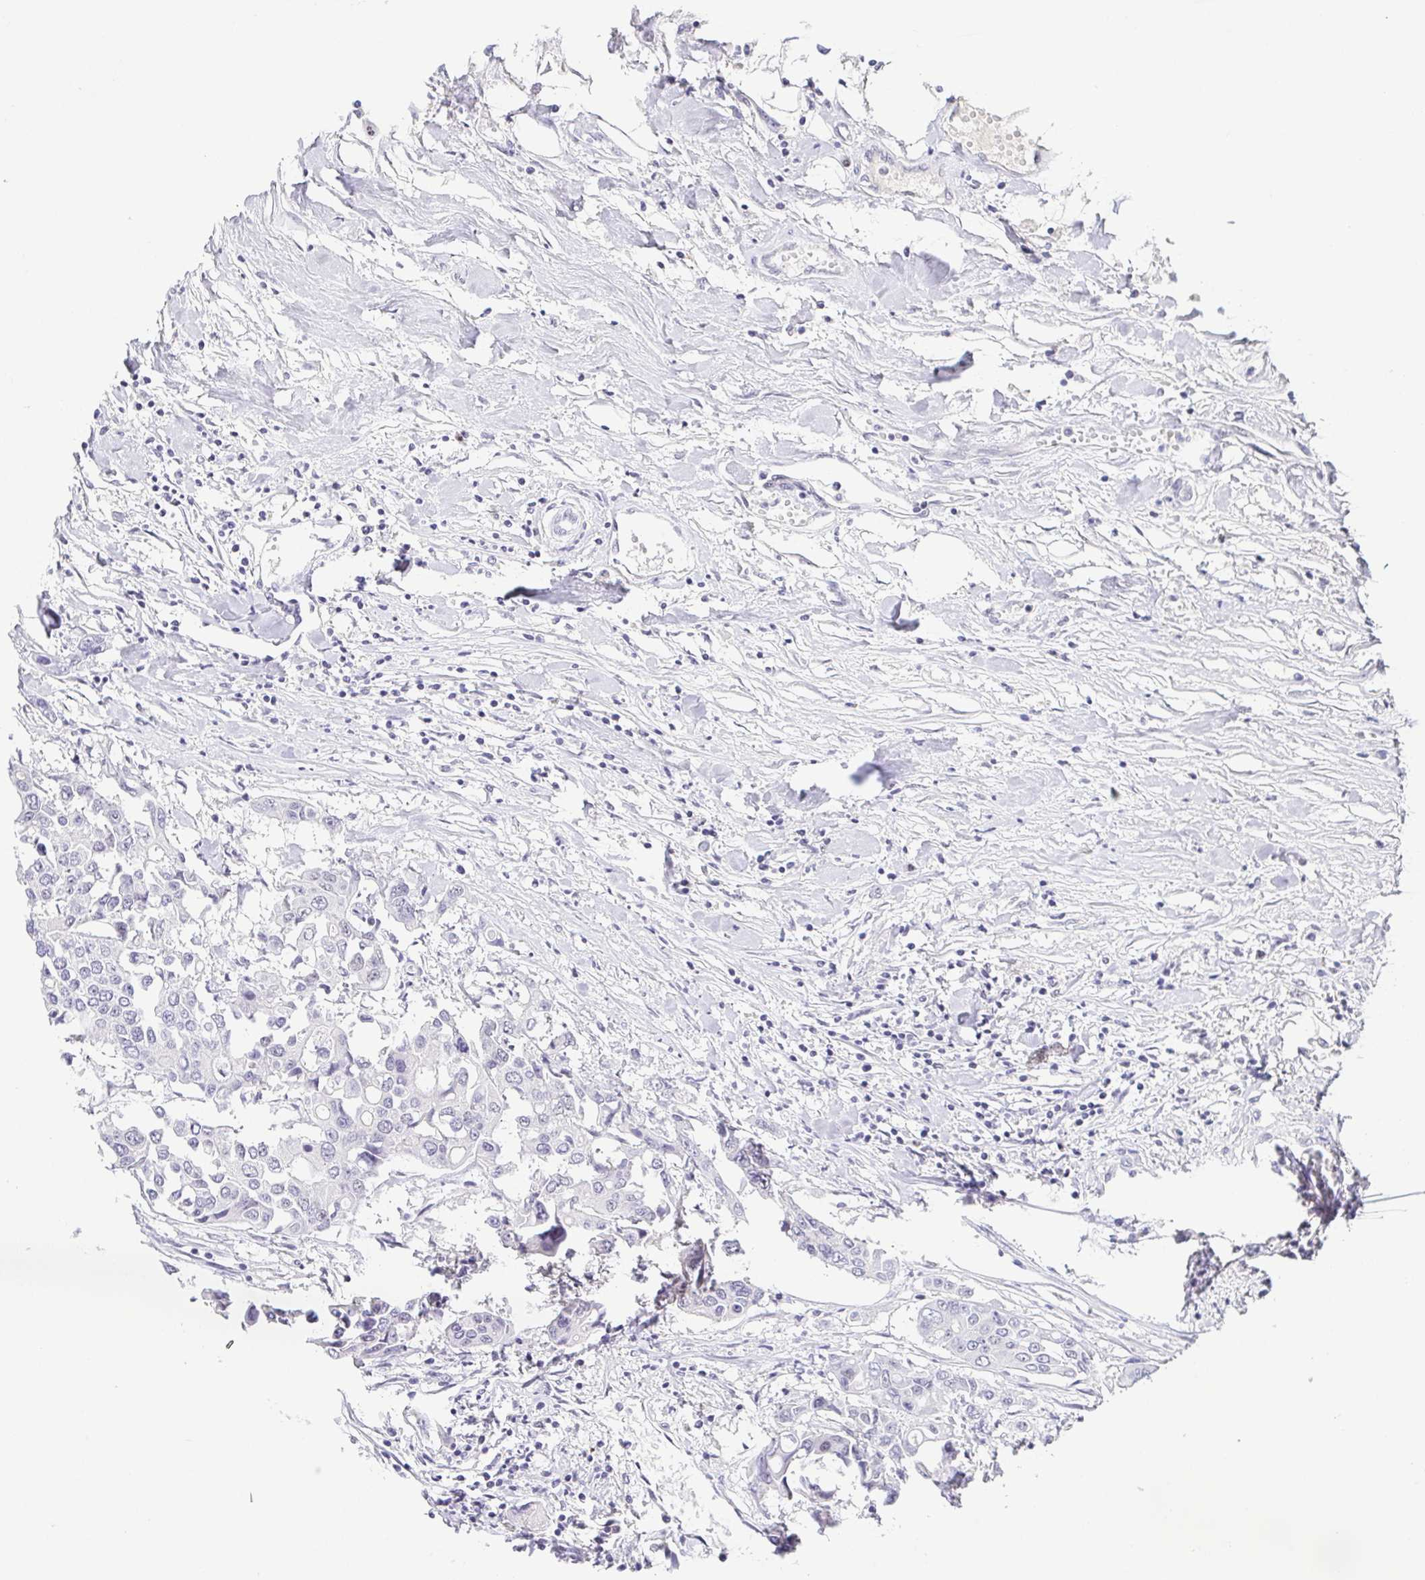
{"staining": {"intensity": "negative", "quantity": "none", "location": "none"}, "tissue": "colorectal cancer", "cell_type": "Tumor cells", "image_type": "cancer", "snomed": [{"axis": "morphology", "description": "Adenocarcinoma, NOS"}, {"axis": "topography", "description": "Colon"}], "caption": "The photomicrograph displays no significant expression in tumor cells of colorectal adenocarcinoma. (Stains: DAB (3,3'-diaminobenzidine) IHC with hematoxylin counter stain, Microscopy: brightfield microscopy at high magnification).", "gene": "TCF3", "patient": {"sex": "male", "age": 77}}